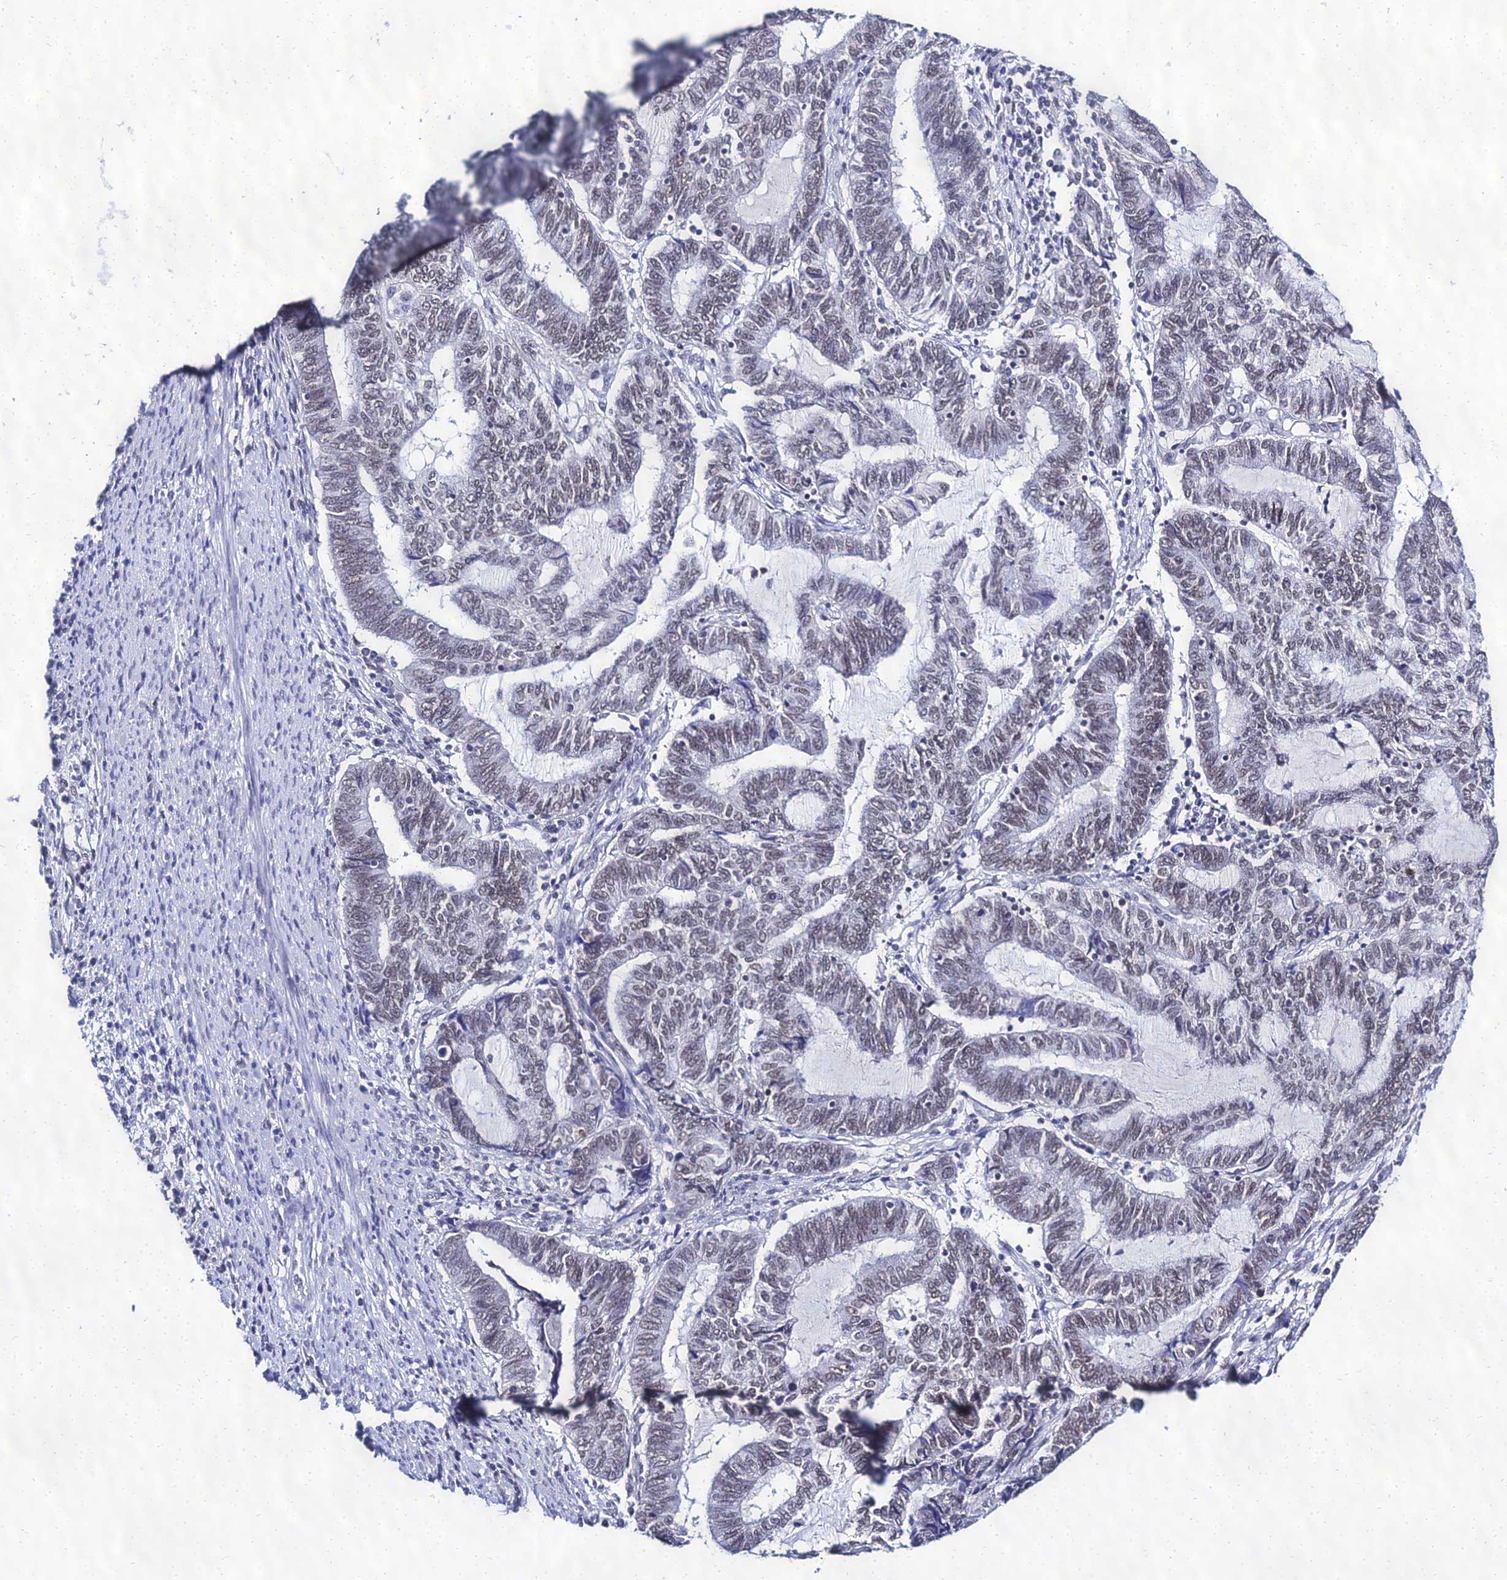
{"staining": {"intensity": "weak", "quantity": "25%-75%", "location": "nuclear"}, "tissue": "endometrial cancer", "cell_type": "Tumor cells", "image_type": "cancer", "snomed": [{"axis": "morphology", "description": "Adenocarcinoma, NOS"}, {"axis": "topography", "description": "Uterus"}, {"axis": "topography", "description": "Endometrium"}], "caption": "Brown immunohistochemical staining in endometrial cancer (adenocarcinoma) displays weak nuclear expression in approximately 25%-75% of tumor cells.", "gene": "PPP4R2", "patient": {"sex": "female", "age": 70}}